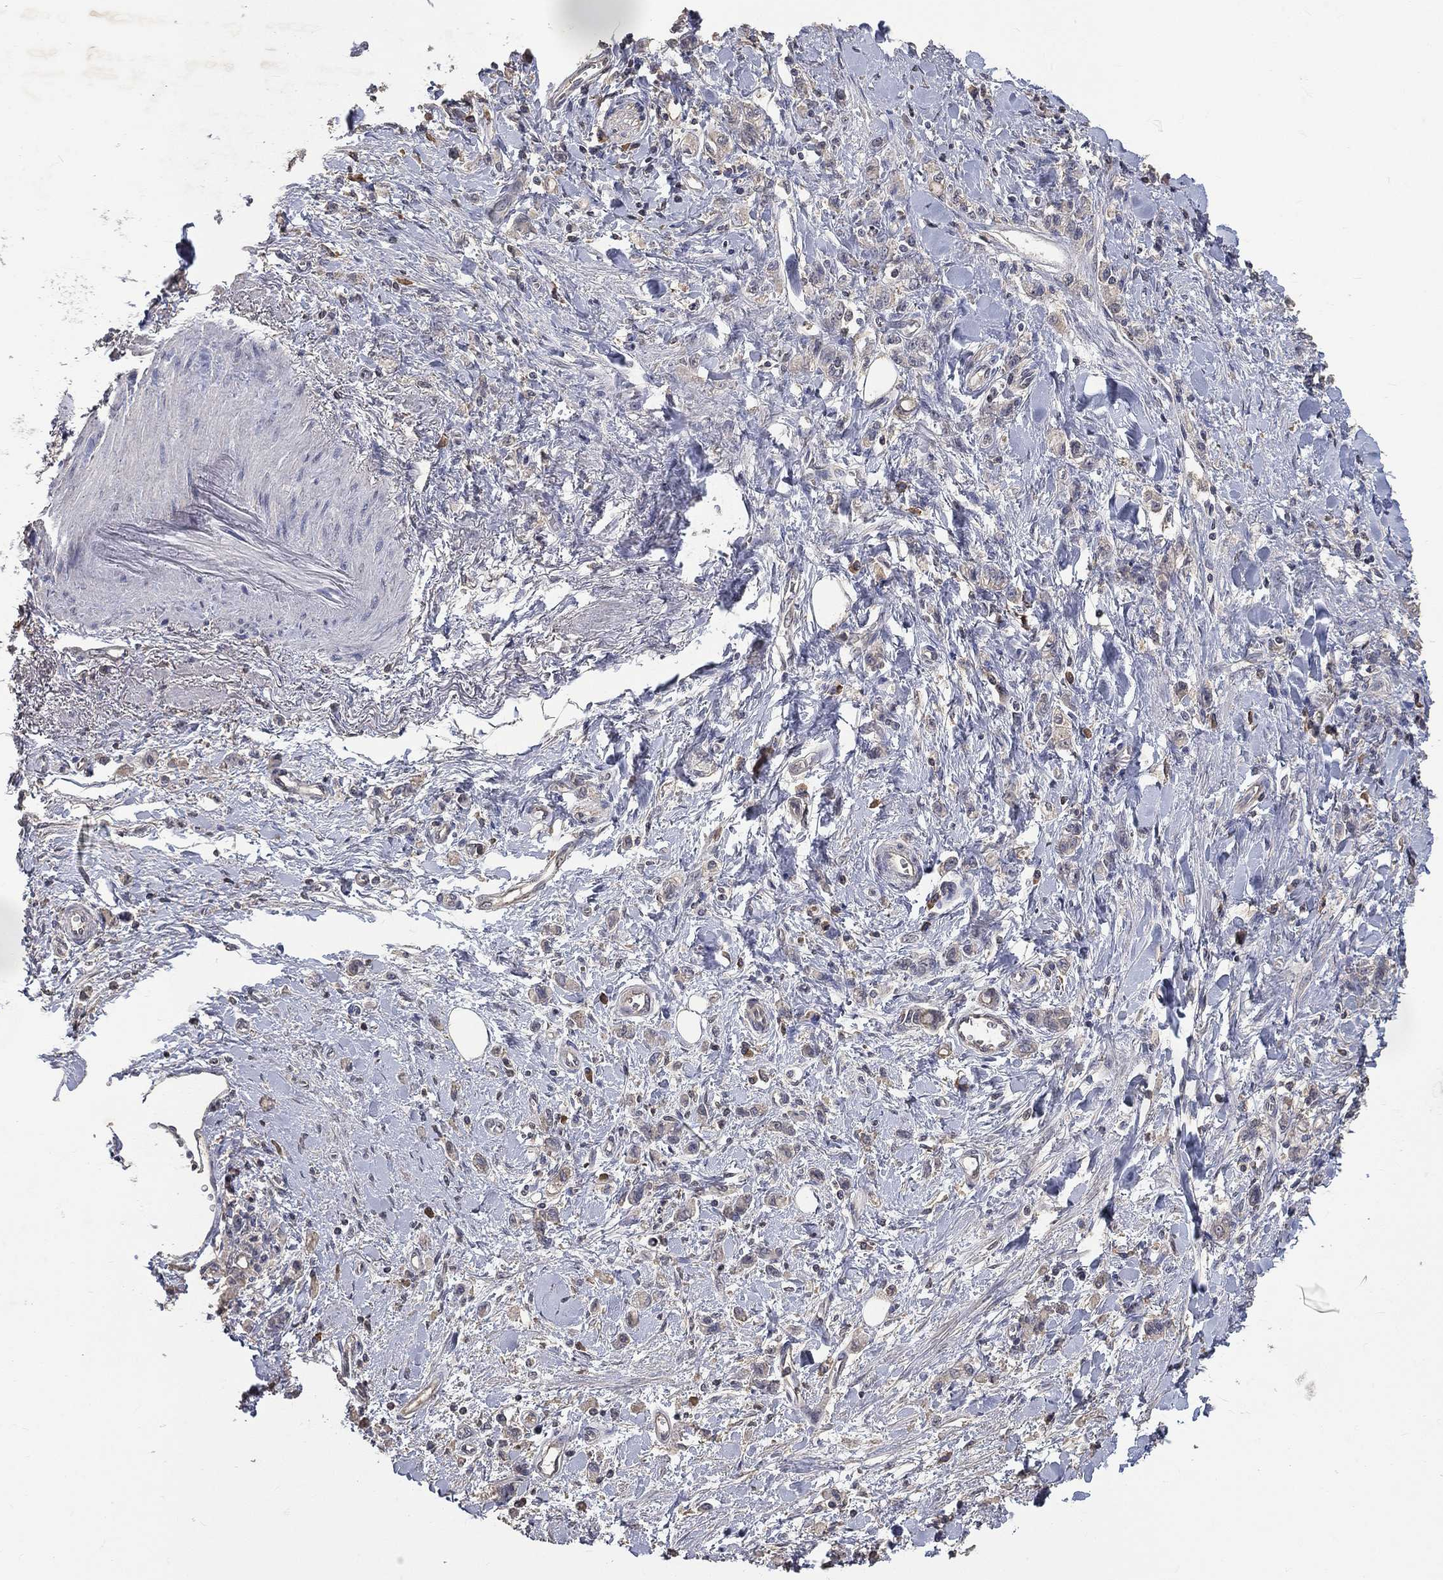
{"staining": {"intensity": "negative", "quantity": "none", "location": "none"}, "tissue": "stomach cancer", "cell_type": "Tumor cells", "image_type": "cancer", "snomed": [{"axis": "morphology", "description": "Adenocarcinoma, NOS"}, {"axis": "topography", "description": "Stomach"}], "caption": "Immunohistochemistry (IHC) micrograph of adenocarcinoma (stomach) stained for a protein (brown), which exhibits no expression in tumor cells. (IHC, brightfield microscopy, high magnification).", "gene": "SNAP25", "patient": {"sex": "male", "age": 77}}